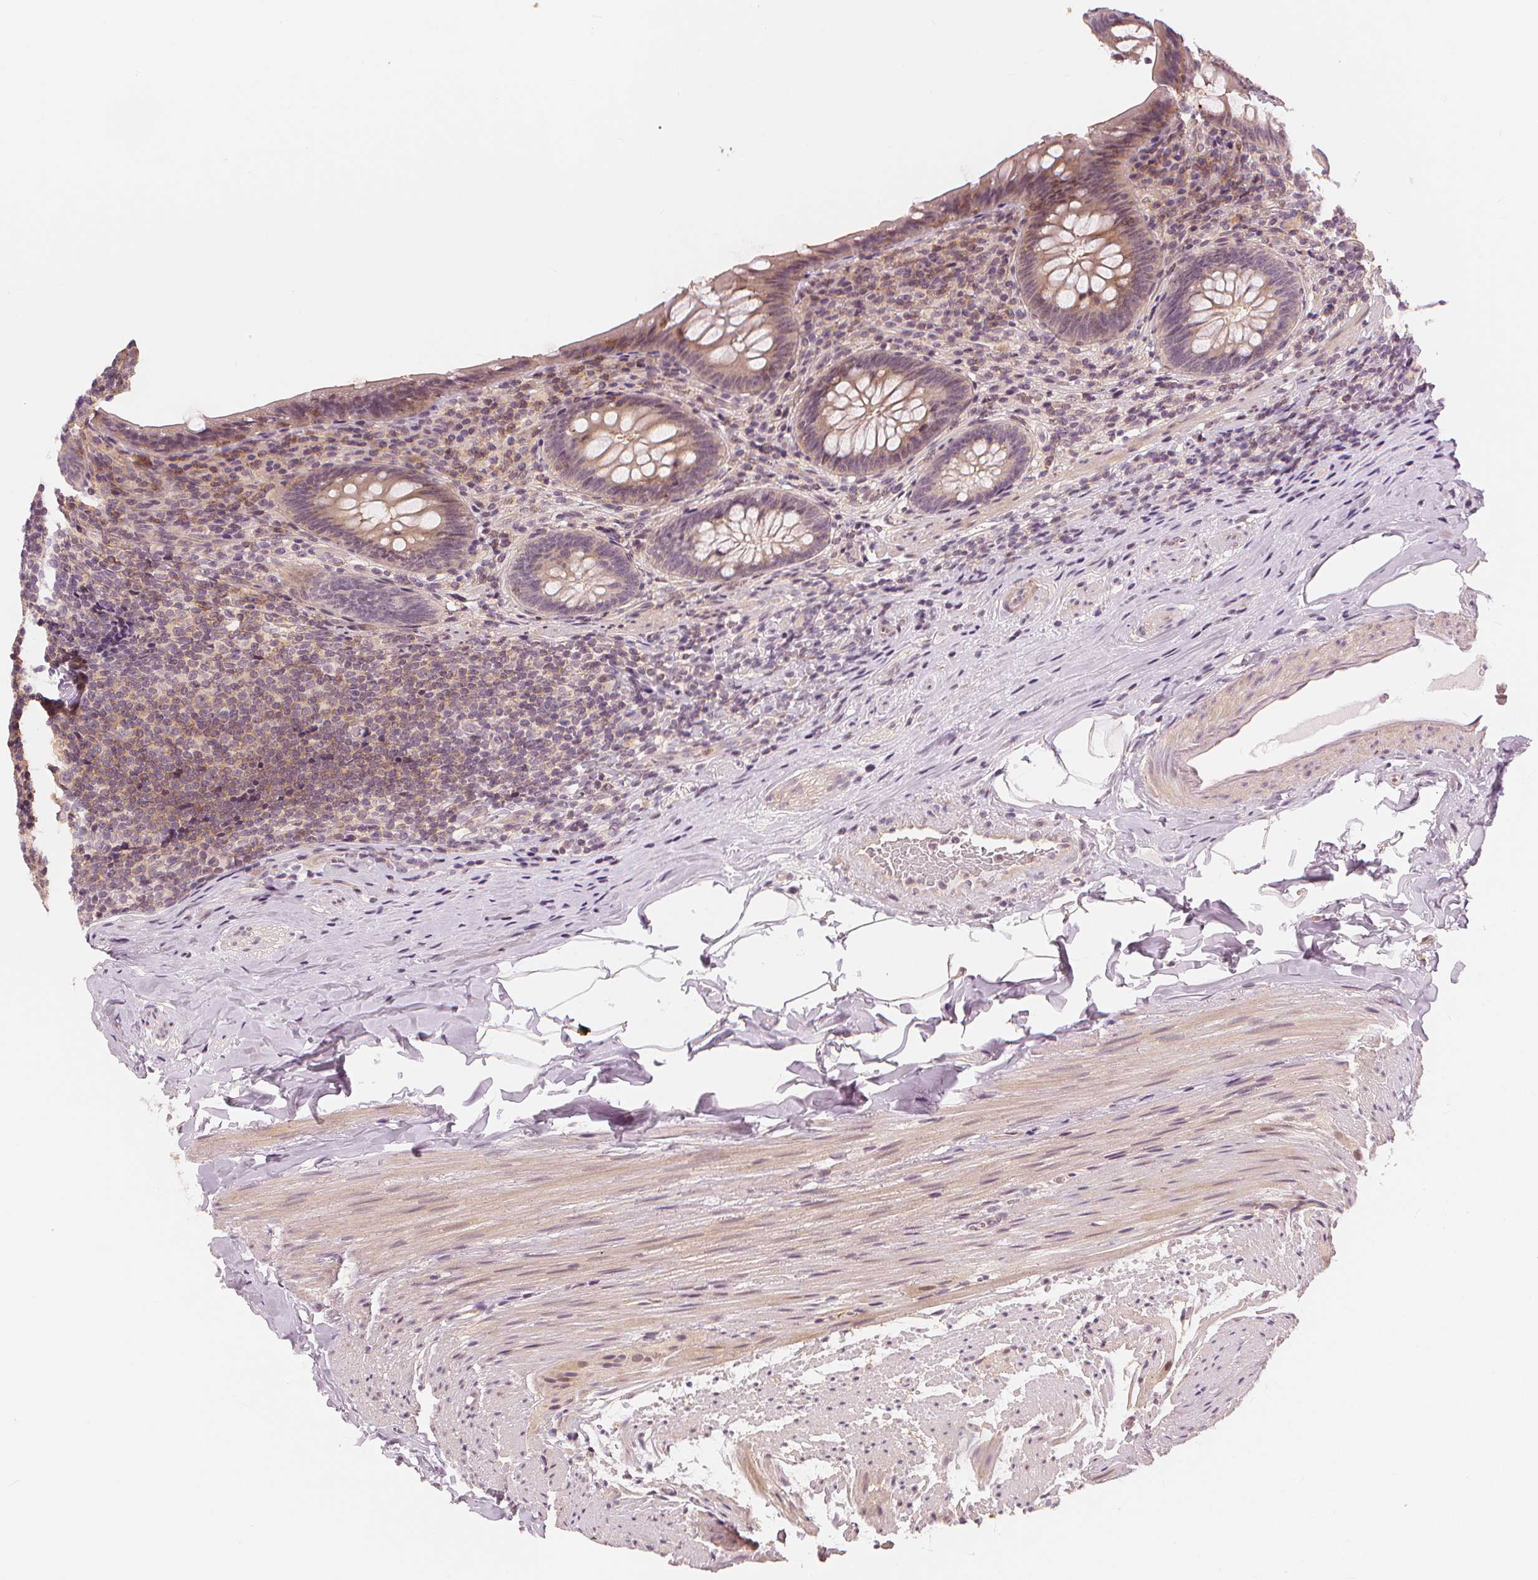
{"staining": {"intensity": "weak", "quantity": "<25%", "location": "cytoplasmic/membranous,nuclear"}, "tissue": "appendix", "cell_type": "Glandular cells", "image_type": "normal", "snomed": [{"axis": "morphology", "description": "Normal tissue, NOS"}, {"axis": "topography", "description": "Appendix"}], "caption": "Appendix stained for a protein using IHC displays no staining glandular cells.", "gene": "SLC34A1", "patient": {"sex": "male", "age": 47}}